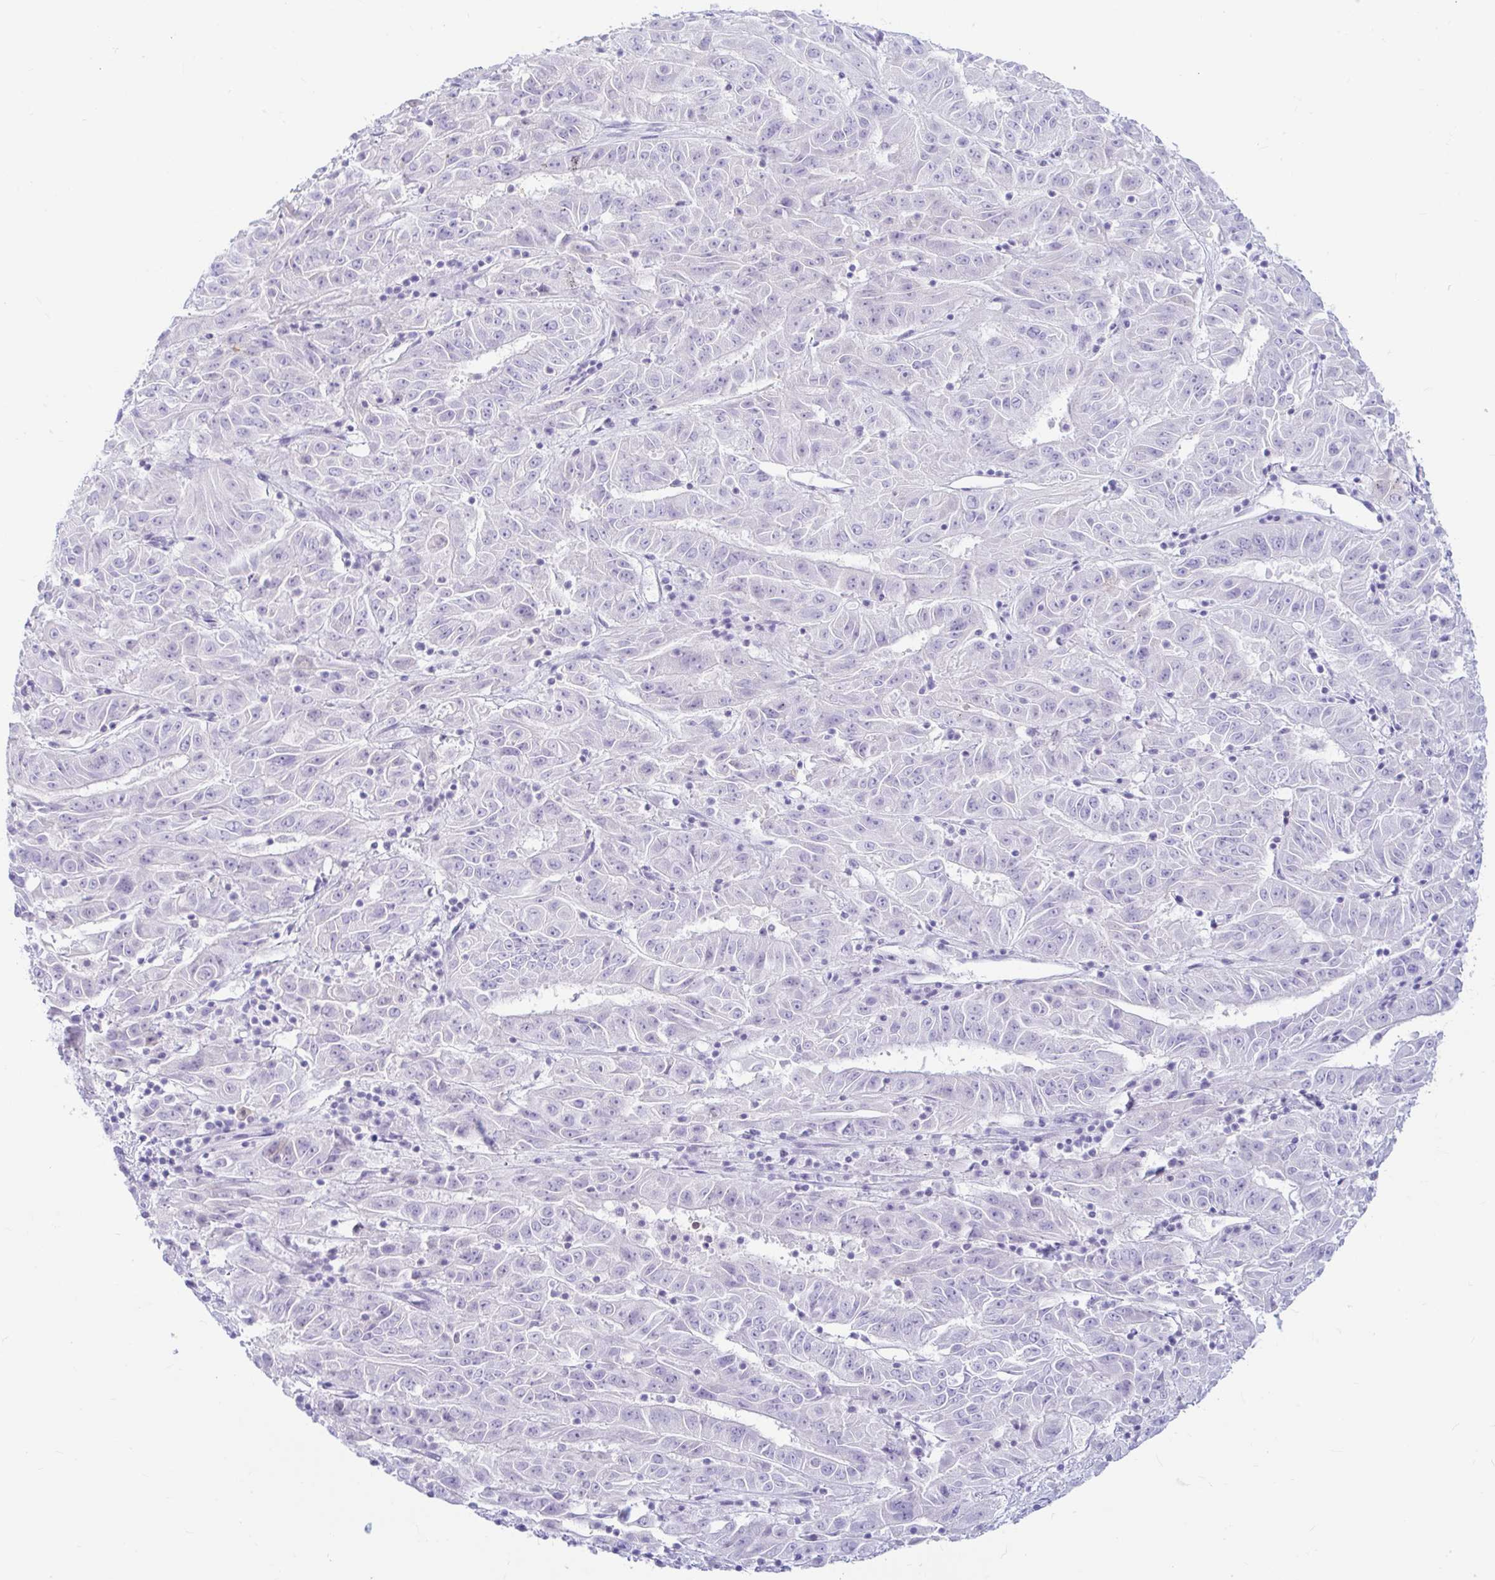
{"staining": {"intensity": "negative", "quantity": "none", "location": "none"}, "tissue": "pancreatic cancer", "cell_type": "Tumor cells", "image_type": "cancer", "snomed": [{"axis": "morphology", "description": "Adenocarcinoma, NOS"}, {"axis": "topography", "description": "Pancreas"}], "caption": "DAB (3,3'-diaminobenzidine) immunohistochemical staining of human adenocarcinoma (pancreatic) shows no significant expression in tumor cells.", "gene": "ERICH6", "patient": {"sex": "male", "age": 63}}